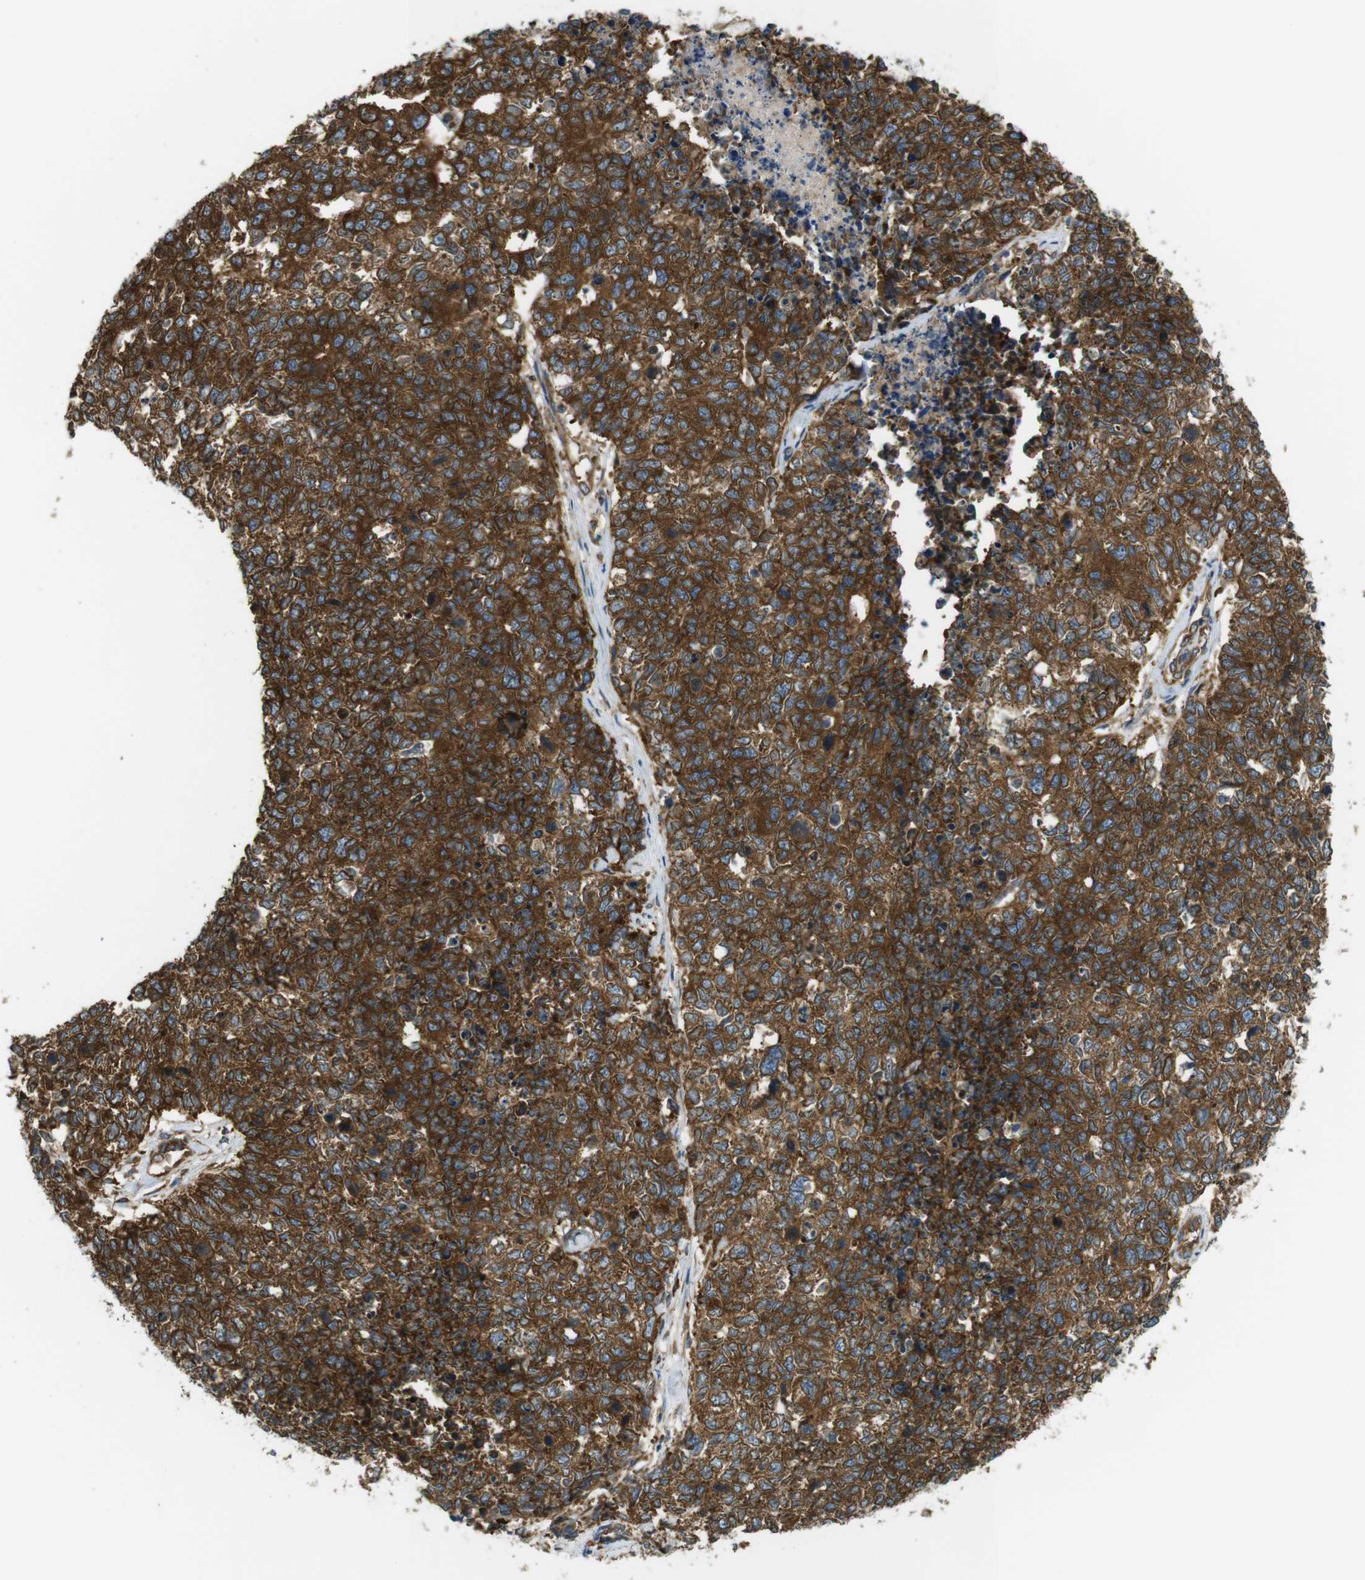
{"staining": {"intensity": "strong", "quantity": ">75%", "location": "cytoplasmic/membranous"}, "tissue": "cervical cancer", "cell_type": "Tumor cells", "image_type": "cancer", "snomed": [{"axis": "morphology", "description": "Squamous cell carcinoma, NOS"}, {"axis": "topography", "description": "Cervix"}], "caption": "Brown immunohistochemical staining in cervical squamous cell carcinoma displays strong cytoplasmic/membranous positivity in approximately >75% of tumor cells.", "gene": "TSC1", "patient": {"sex": "female", "age": 63}}